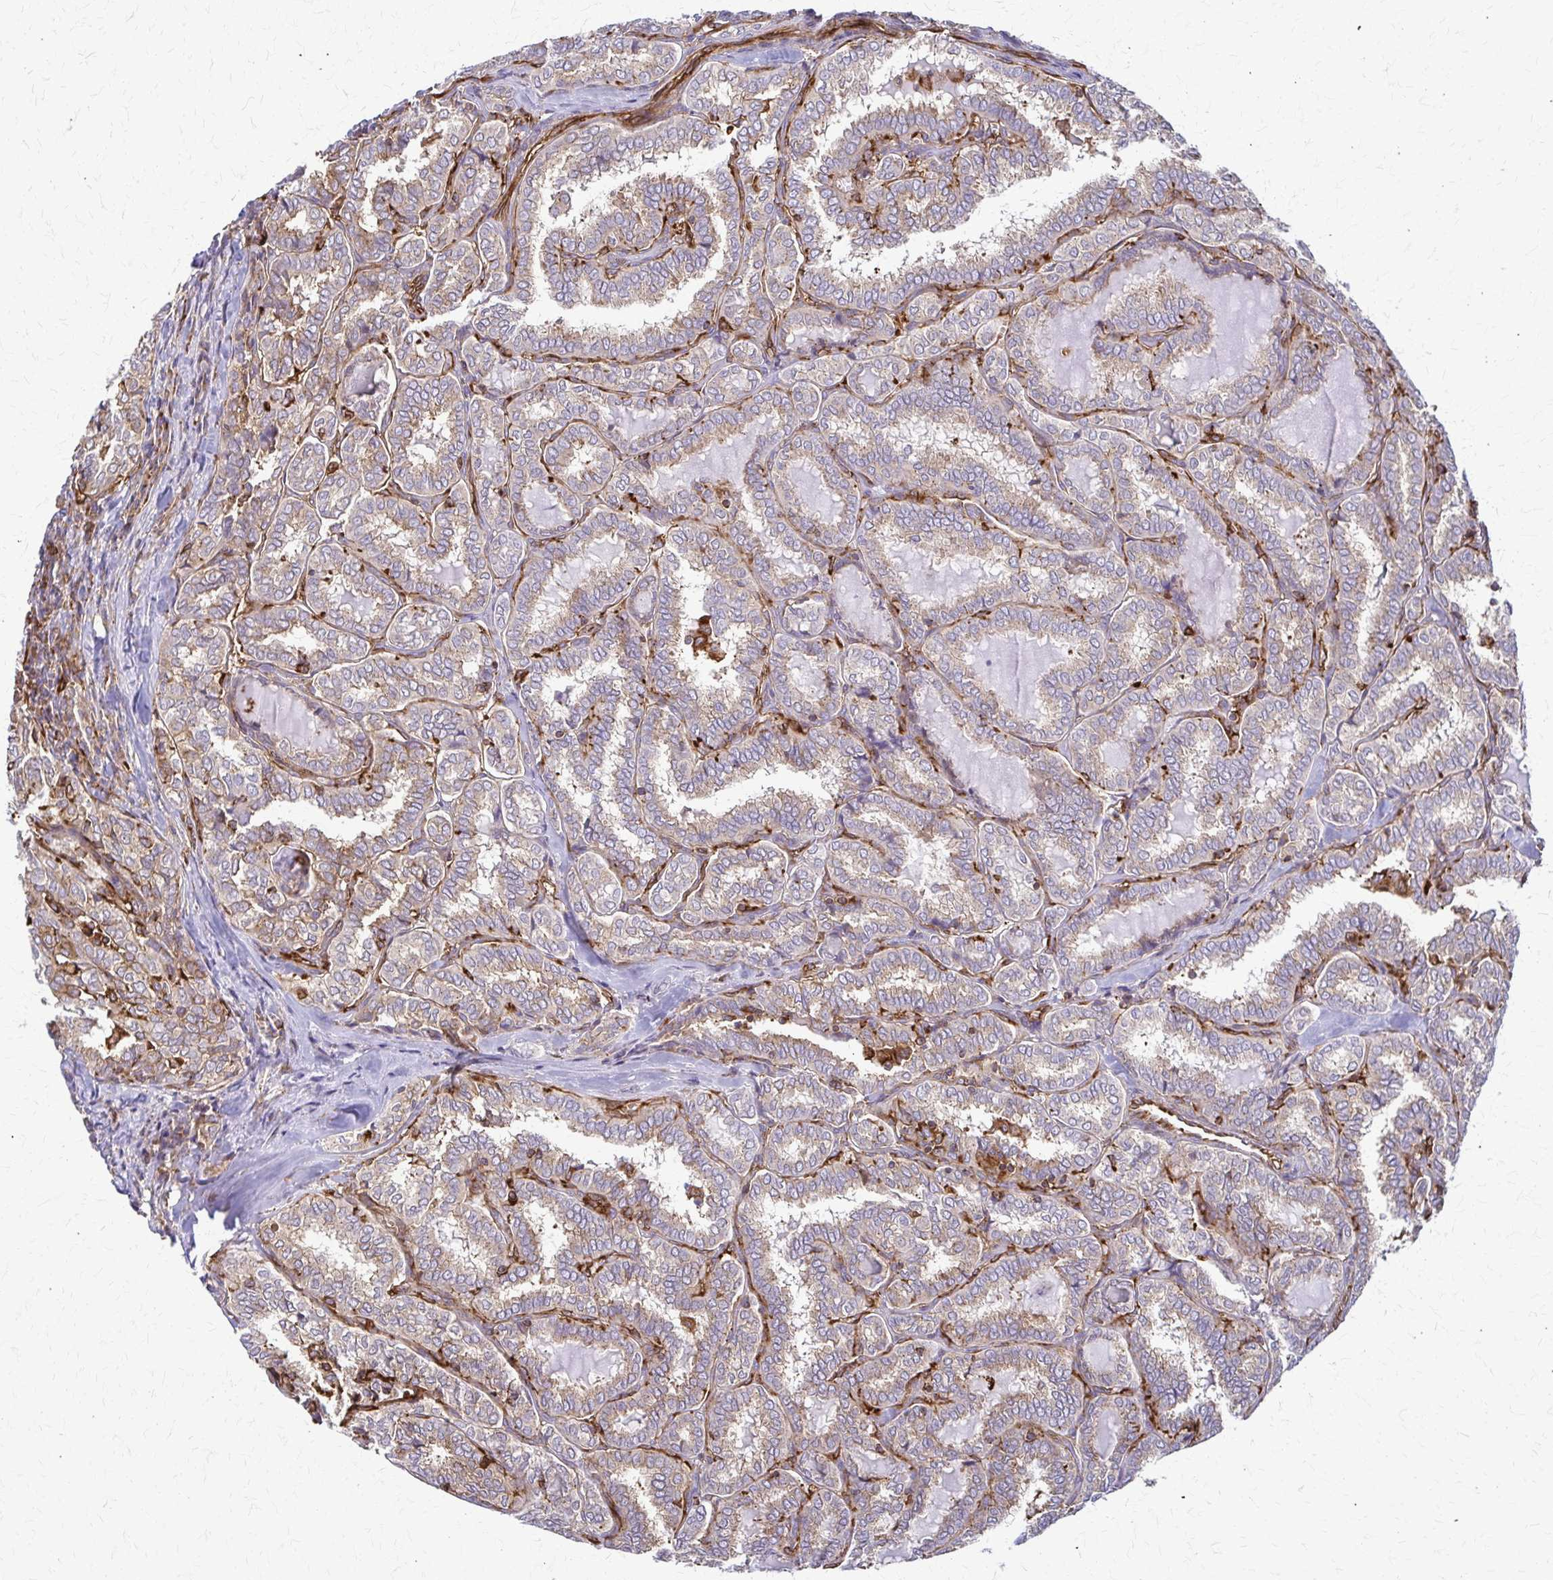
{"staining": {"intensity": "weak", "quantity": ">75%", "location": "cytoplasmic/membranous"}, "tissue": "thyroid cancer", "cell_type": "Tumor cells", "image_type": "cancer", "snomed": [{"axis": "morphology", "description": "Papillary adenocarcinoma, NOS"}, {"axis": "topography", "description": "Thyroid gland"}], "caption": "Human thyroid papillary adenocarcinoma stained with a protein marker shows weak staining in tumor cells.", "gene": "WASF2", "patient": {"sex": "female", "age": 30}}